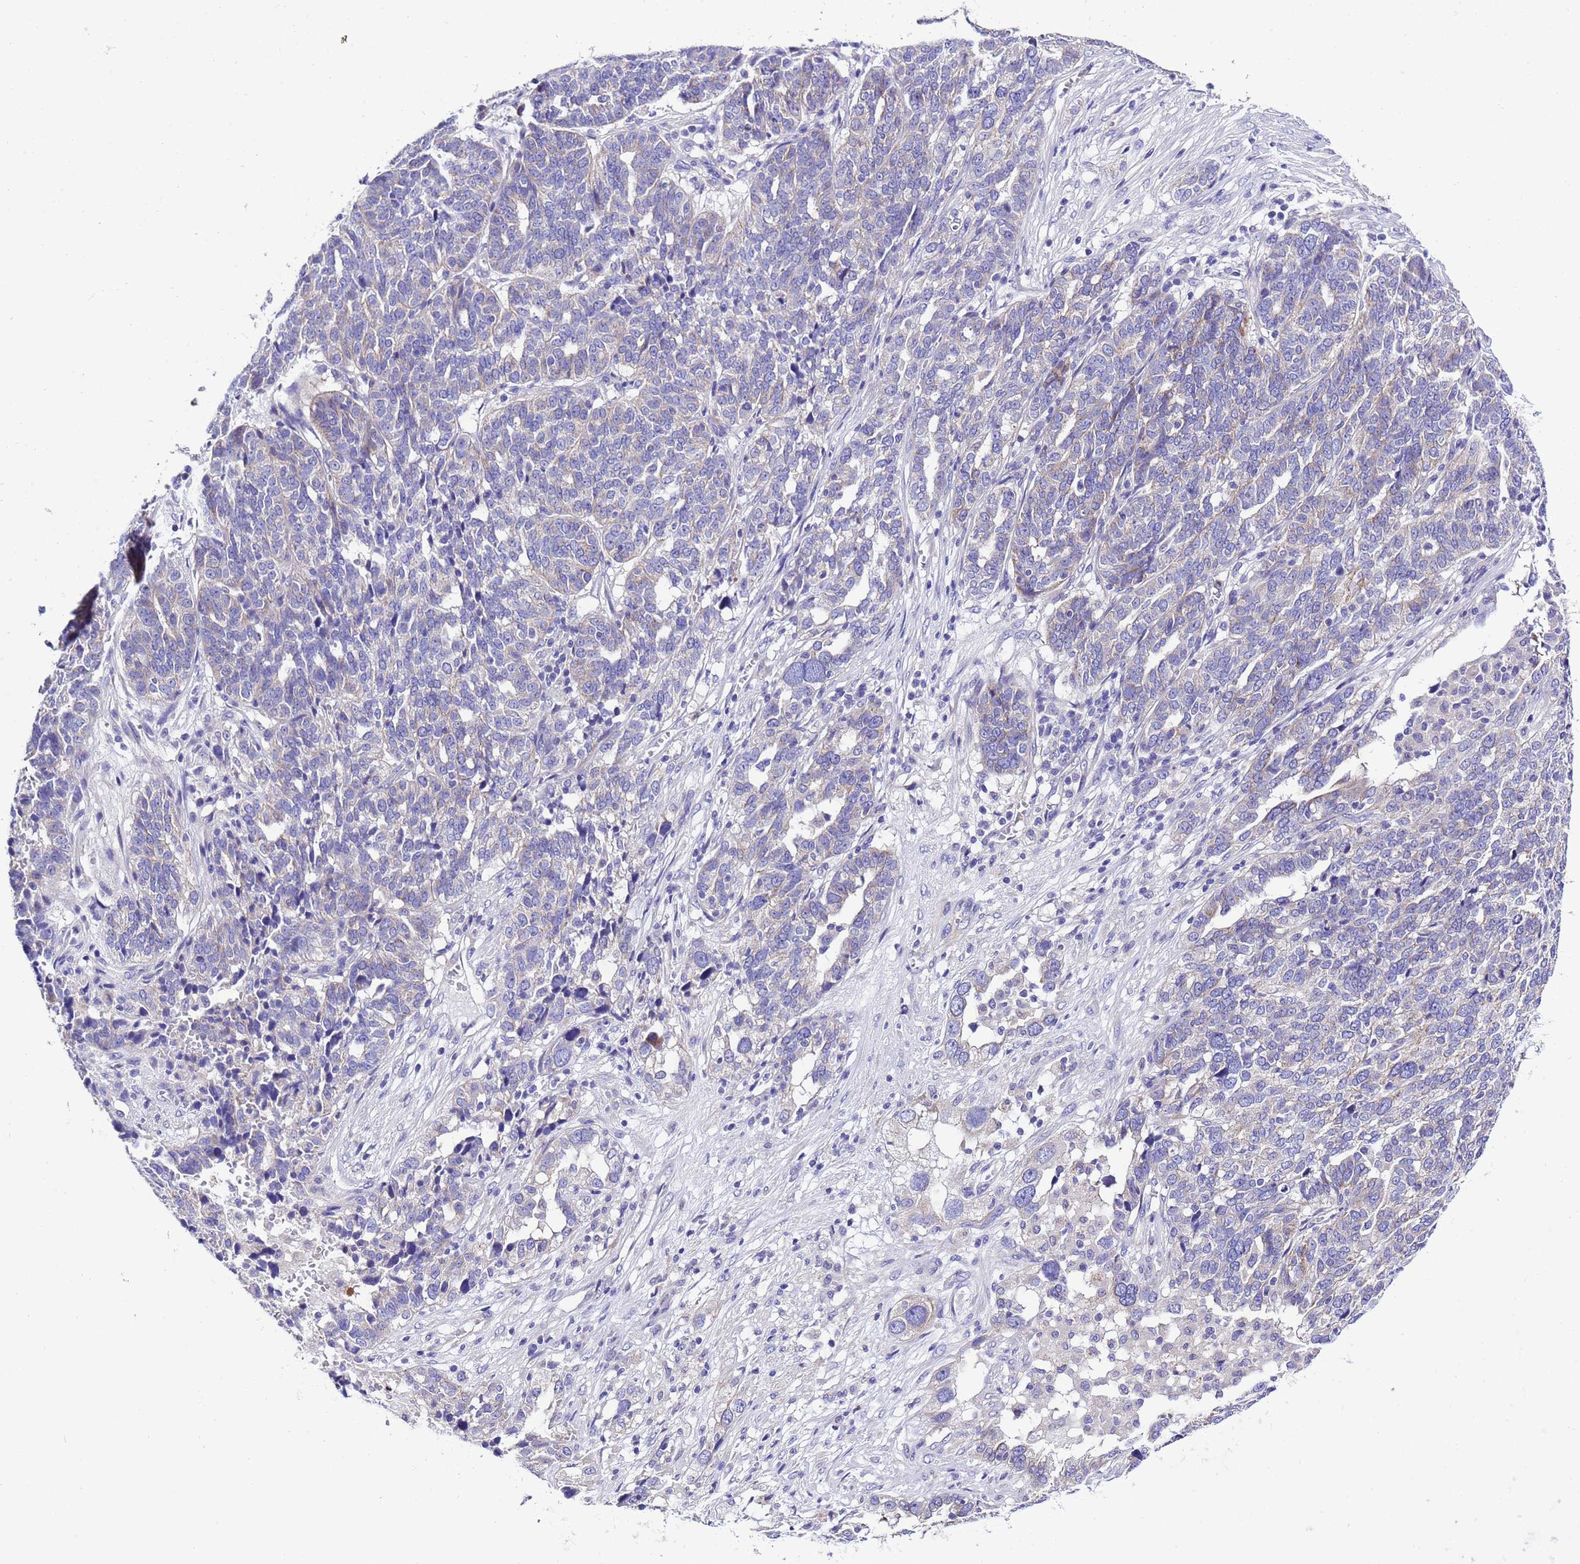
{"staining": {"intensity": "weak", "quantity": "<25%", "location": "cytoplasmic/membranous"}, "tissue": "ovarian cancer", "cell_type": "Tumor cells", "image_type": "cancer", "snomed": [{"axis": "morphology", "description": "Cystadenocarcinoma, serous, NOS"}, {"axis": "topography", "description": "Ovary"}], "caption": "A histopathology image of ovarian cancer (serous cystadenocarcinoma) stained for a protein exhibits no brown staining in tumor cells.", "gene": "KICS2", "patient": {"sex": "female", "age": 59}}